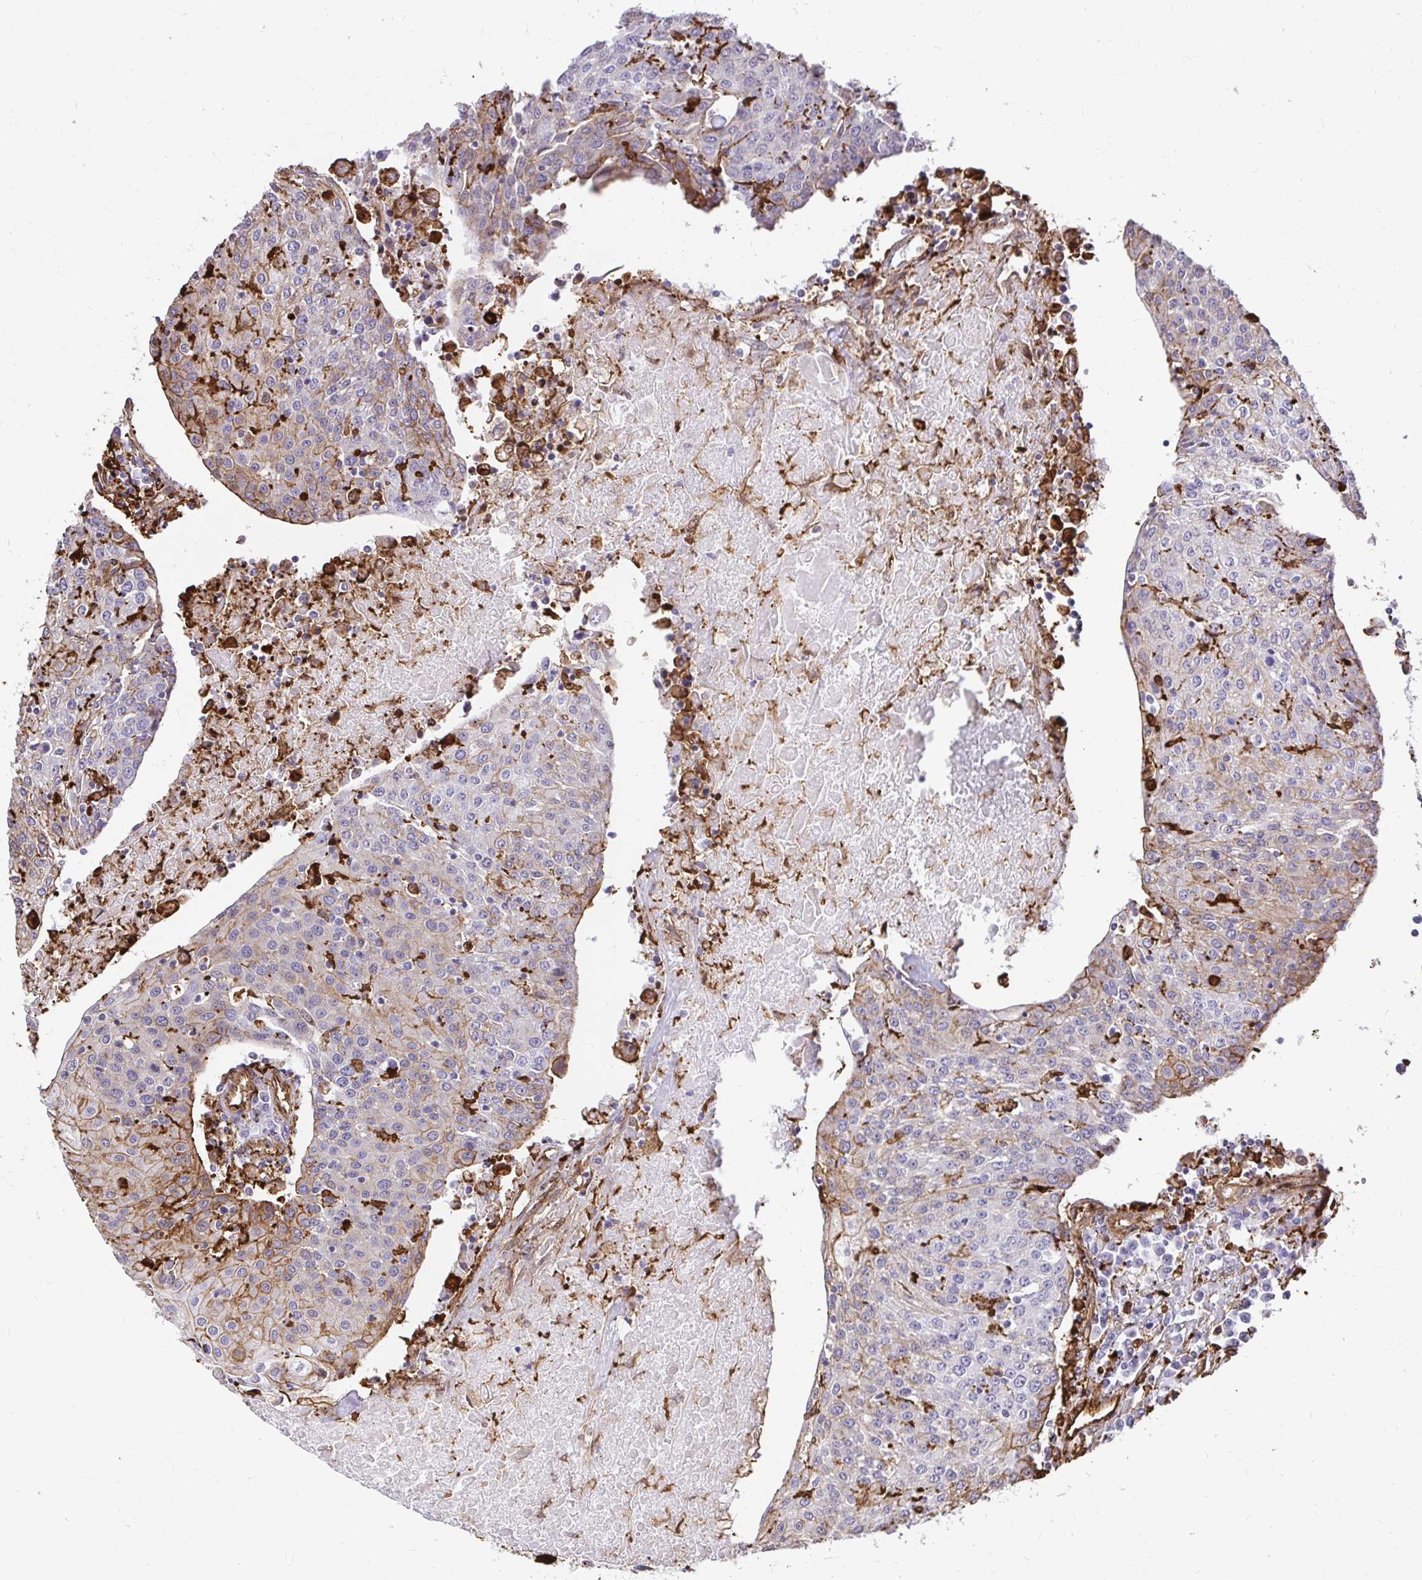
{"staining": {"intensity": "weak", "quantity": "<25%", "location": "cytoplasmic/membranous"}, "tissue": "urothelial cancer", "cell_type": "Tumor cells", "image_type": "cancer", "snomed": [{"axis": "morphology", "description": "Urothelial carcinoma, High grade"}, {"axis": "topography", "description": "Urinary bladder"}], "caption": "Immunohistochemistry photomicrograph of human high-grade urothelial carcinoma stained for a protein (brown), which exhibits no expression in tumor cells.", "gene": "GSN", "patient": {"sex": "female", "age": 85}}